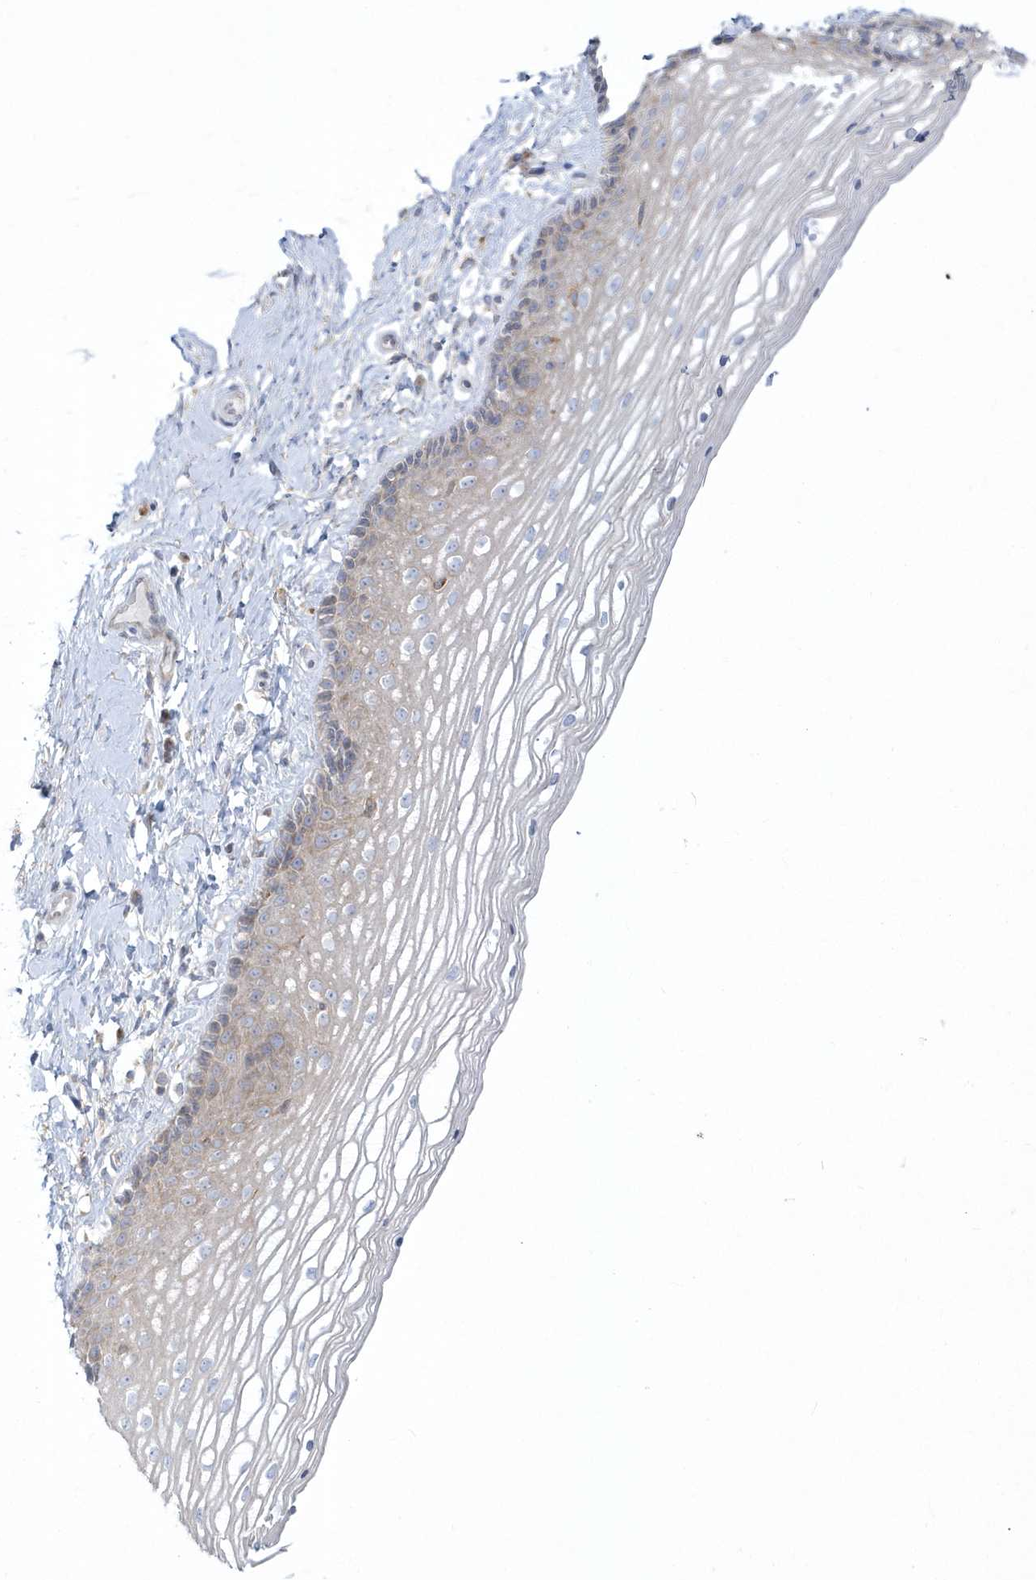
{"staining": {"intensity": "moderate", "quantity": "<25%", "location": "cytoplasmic/membranous"}, "tissue": "vagina", "cell_type": "Squamous epithelial cells", "image_type": "normal", "snomed": [{"axis": "morphology", "description": "Normal tissue, NOS"}, {"axis": "topography", "description": "Vagina"}], "caption": "A low amount of moderate cytoplasmic/membranous expression is identified in approximately <25% of squamous epithelial cells in normal vagina.", "gene": "DNAJC18", "patient": {"sex": "female", "age": 46}}